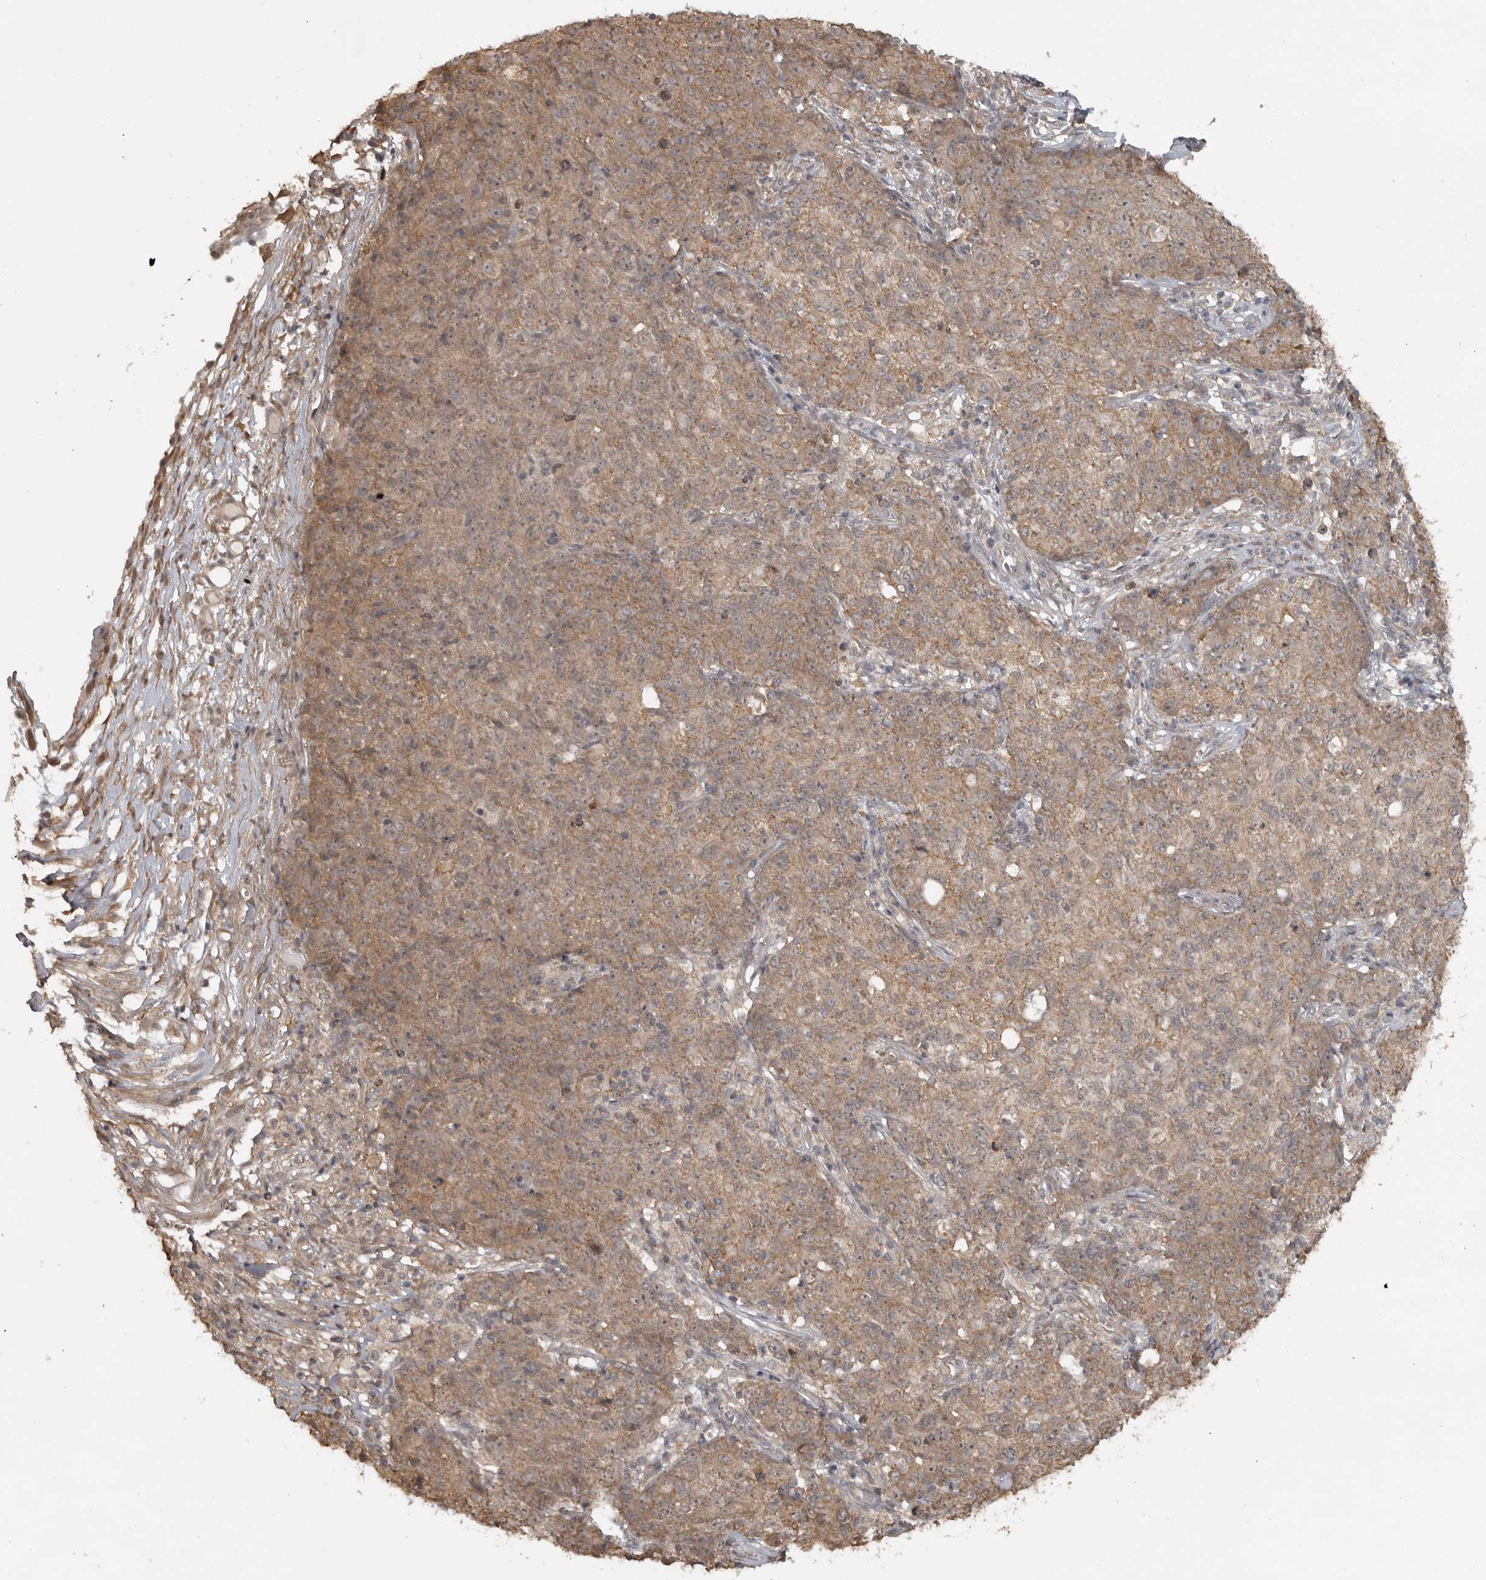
{"staining": {"intensity": "moderate", "quantity": ">75%", "location": "cytoplasmic/membranous"}, "tissue": "ovarian cancer", "cell_type": "Tumor cells", "image_type": "cancer", "snomed": [{"axis": "morphology", "description": "Carcinoma, endometroid"}, {"axis": "topography", "description": "Ovary"}], "caption": "Moderate cytoplasmic/membranous staining for a protein is identified in approximately >75% of tumor cells of endometroid carcinoma (ovarian) using immunohistochemistry.", "gene": "LLGL1", "patient": {"sex": "female", "age": 42}}